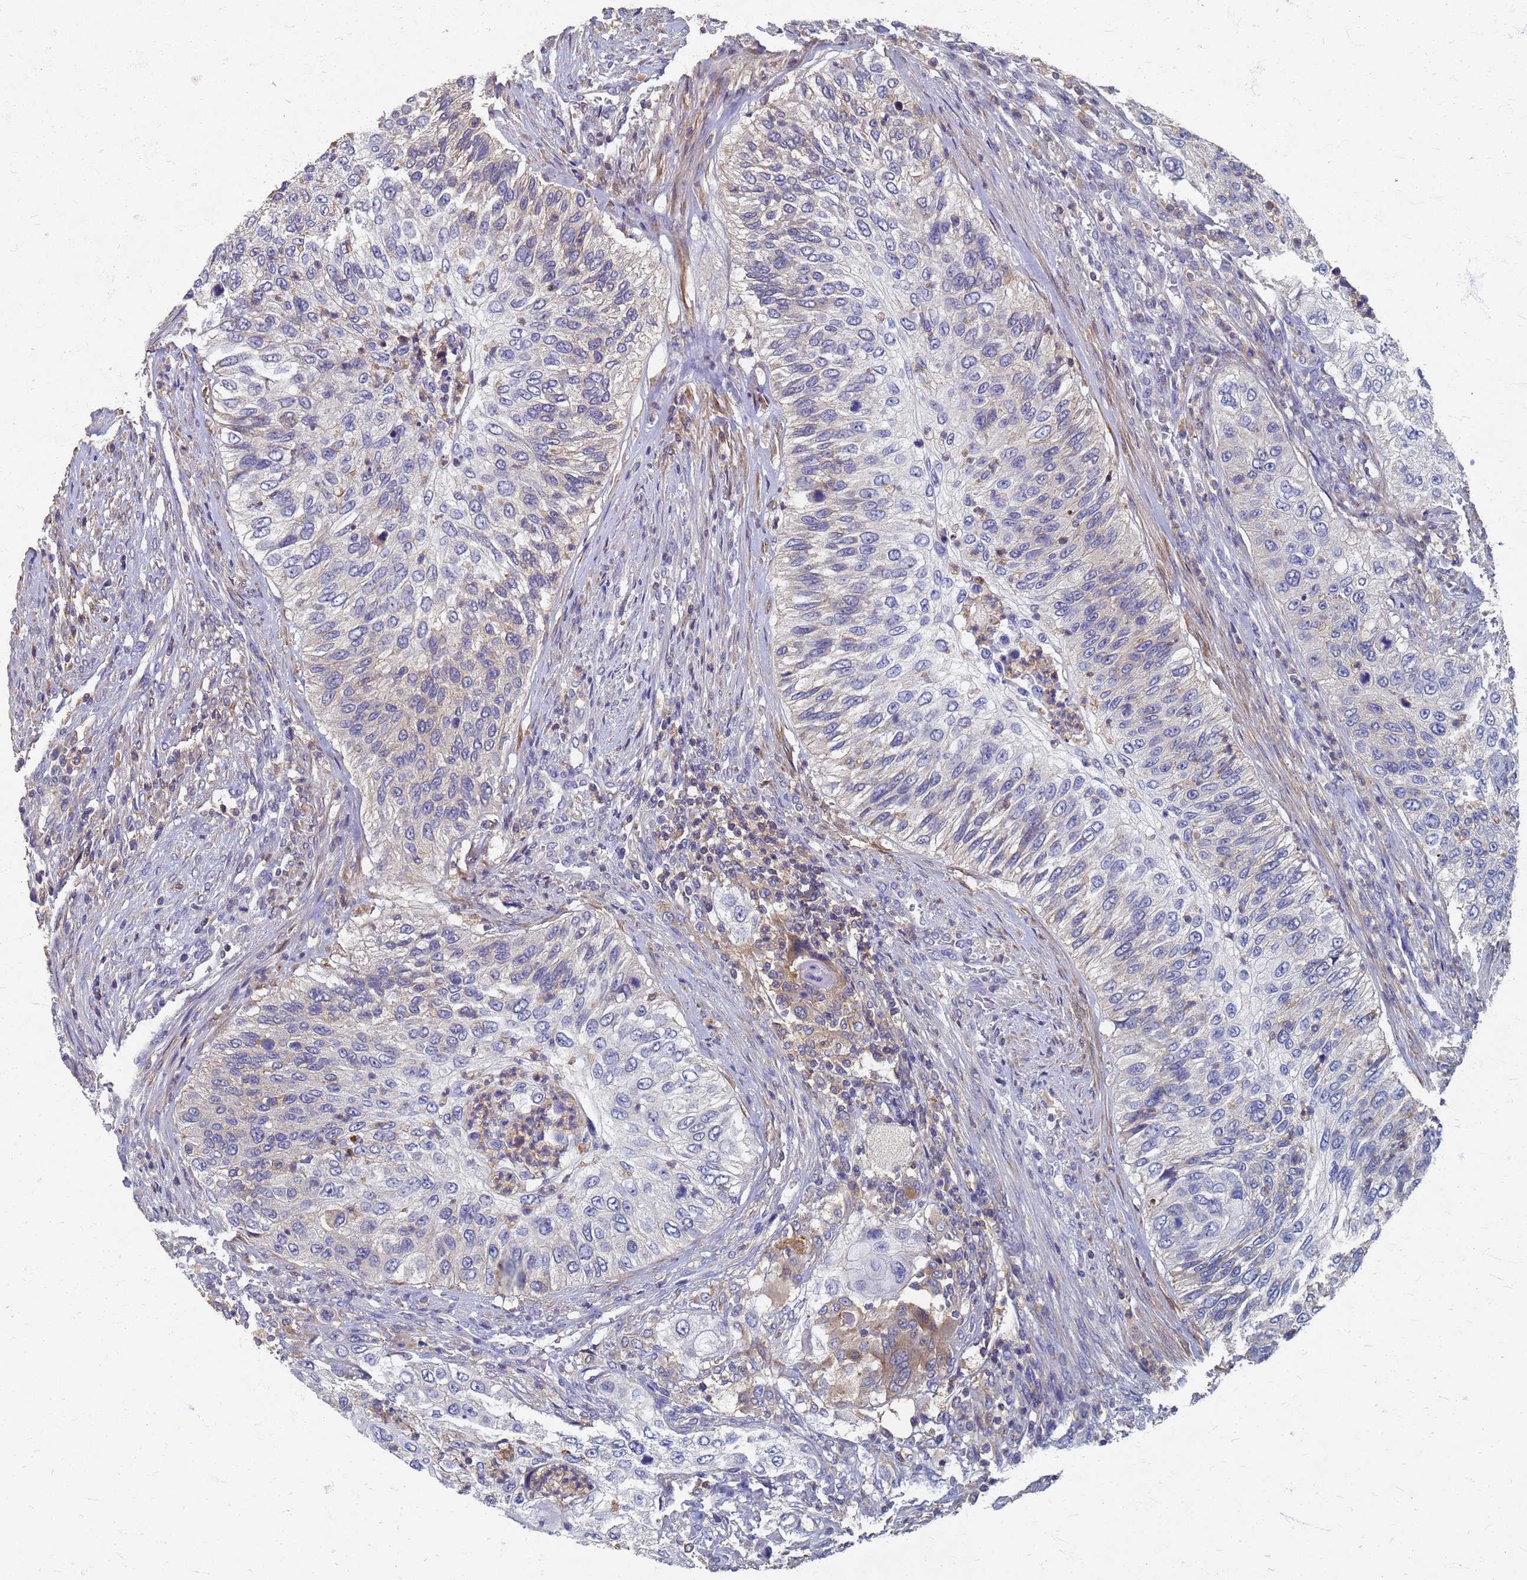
{"staining": {"intensity": "negative", "quantity": "none", "location": "none"}, "tissue": "urothelial cancer", "cell_type": "Tumor cells", "image_type": "cancer", "snomed": [{"axis": "morphology", "description": "Urothelial carcinoma, High grade"}, {"axis": "topography", "description": "Urinary bladder"}], "caption": "High-grade urothelial carcinoma was stained to show a protein in brown. There is no significant positivity in tumor cells.", "gene": "KRCC1", "patient": {"sex": "female", "age": 60}}